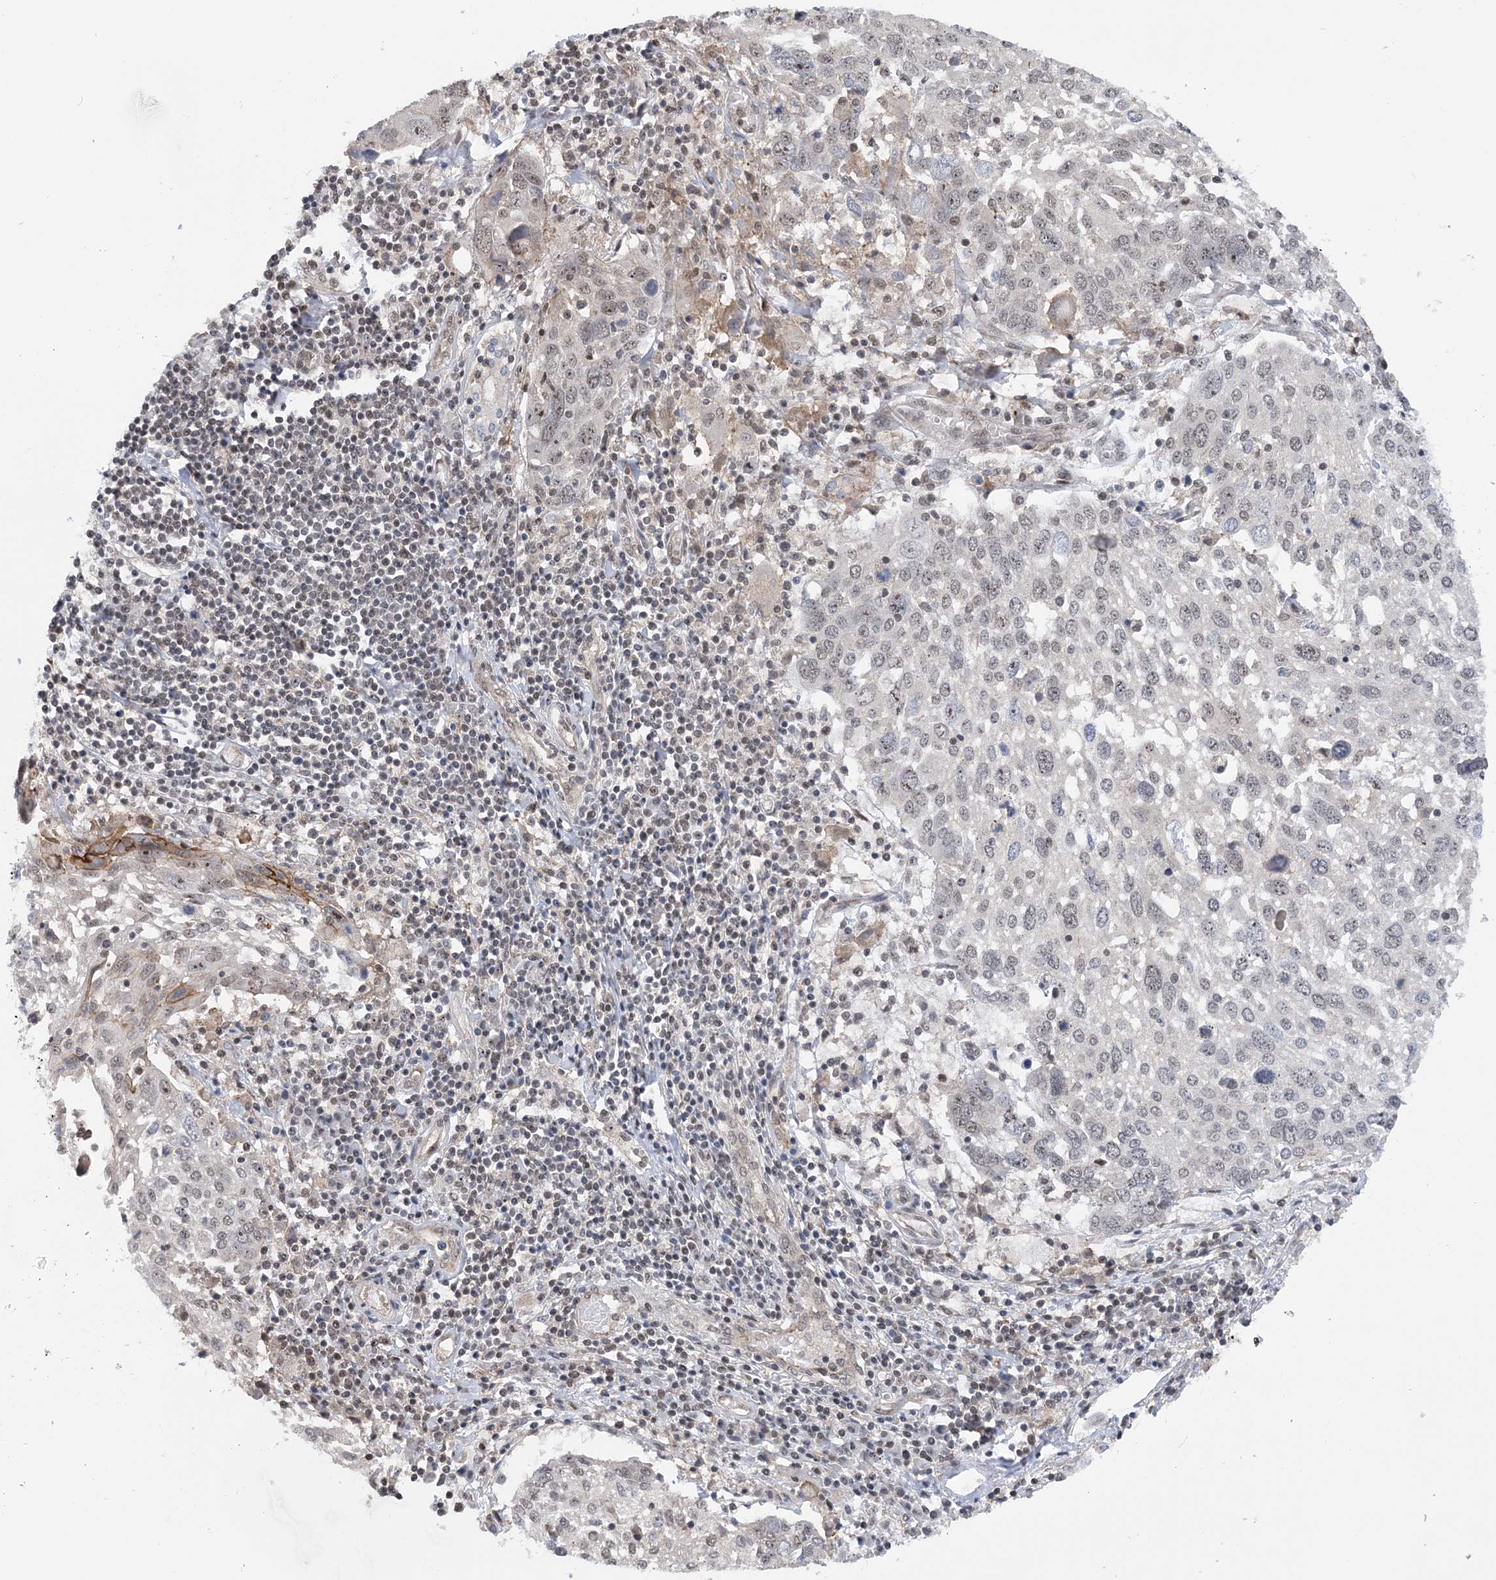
{"staining": {"intensity": "weak", "quantity": "<25%", "location": "nuclear"}, "tissue": "lung cancer", "cell_type": "Tumor cells", "image_type": "cancer", "snomed": [{"axis": "morphology", "description": "Squamous cell carcinoma, NOS"}, {"axis": "topography", "description": "Lung"}], "caption": "Immunohistochemistry of squamous cell carcinoma (lung) demonstrates no expression in tumor cells.", "gene": "CCDC152", "patient": {"sex": "male", "age": 65}}